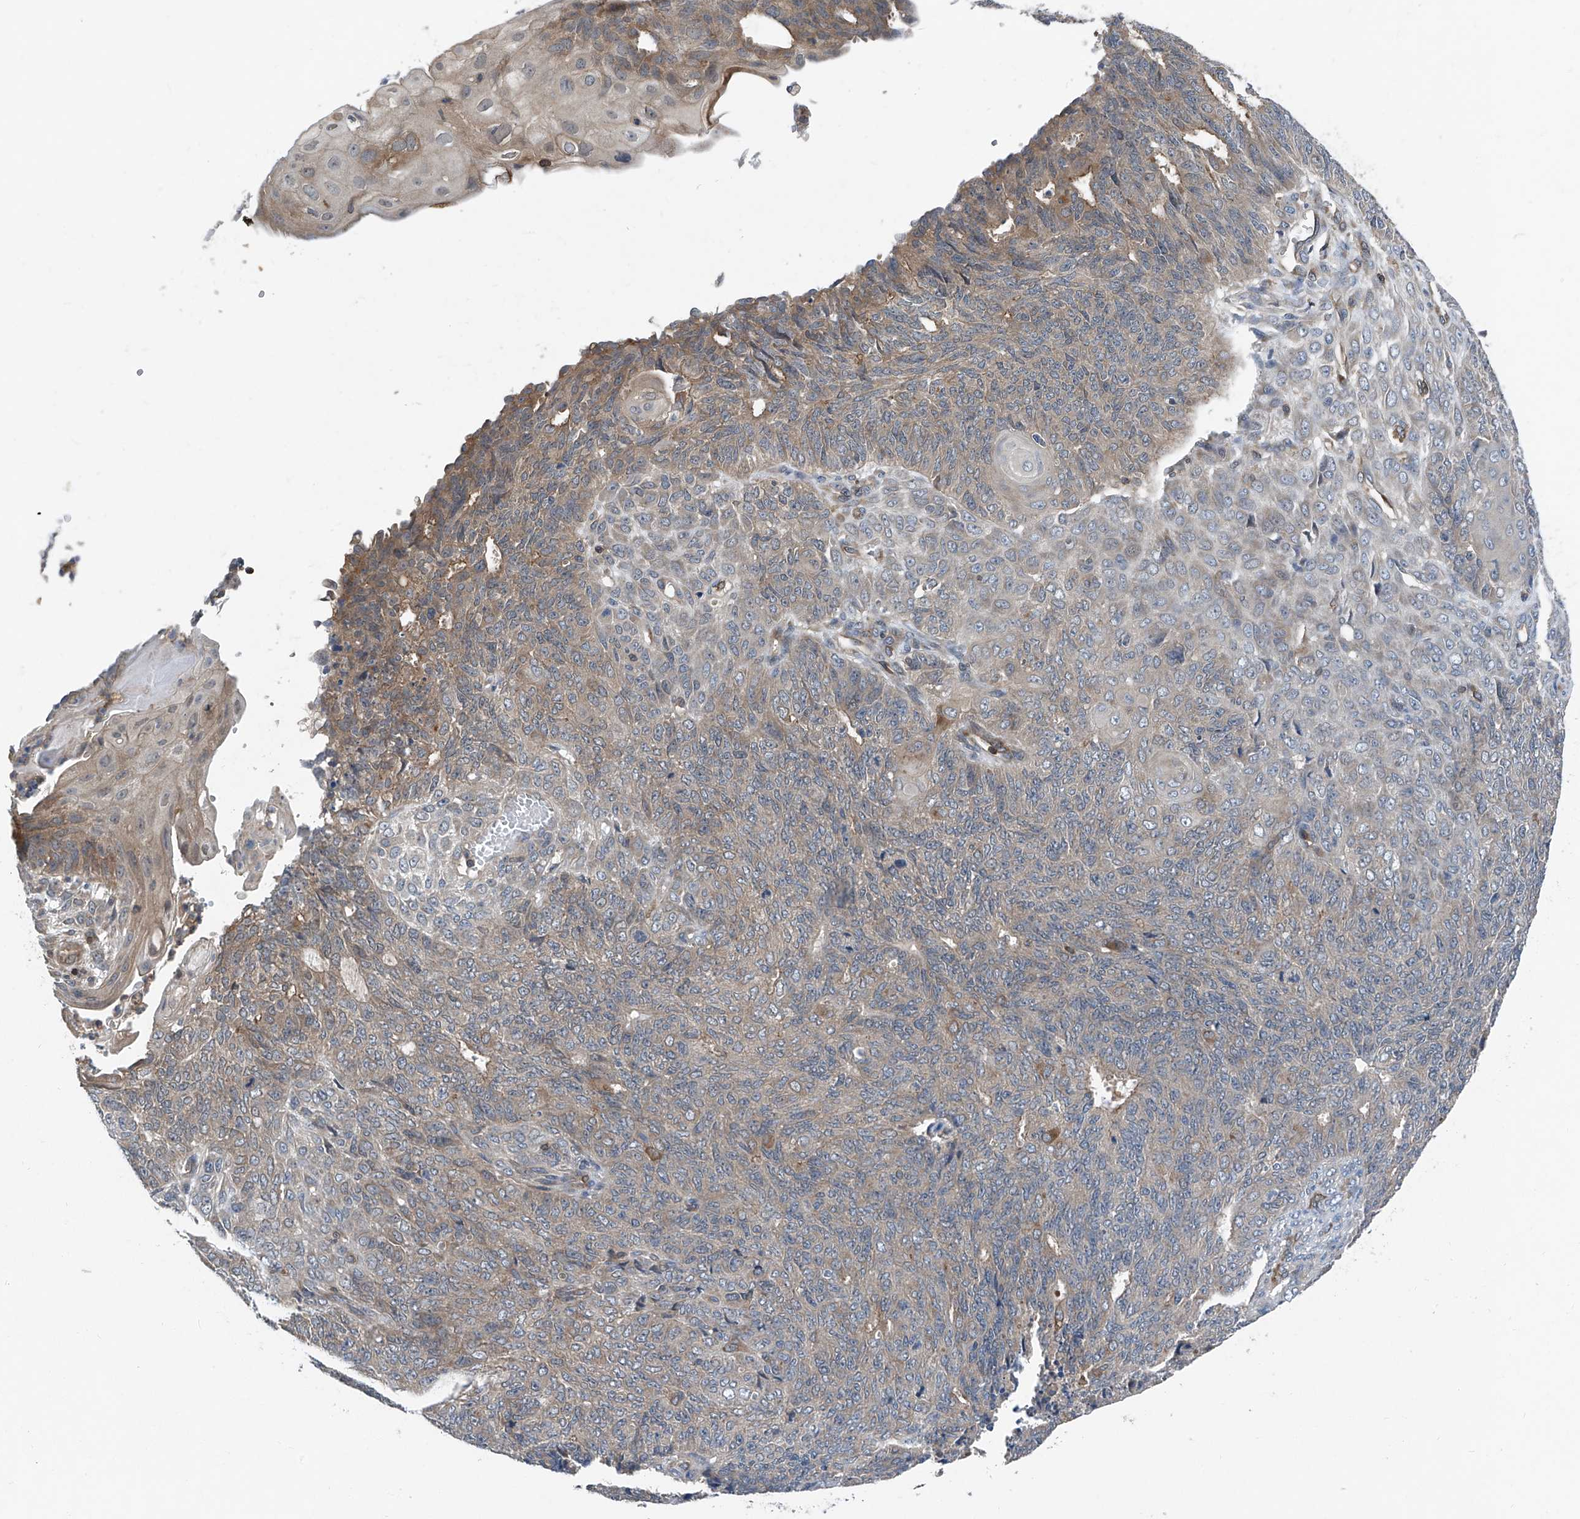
{"staining": {"intensity": "moderate", "quantity": "<25%", "location": "cytoplasmic/membranous"}, "tissue": "endometrial cancer", "cell_type": "Tumor cells", "image_type": "cancer", "snomed": [{"axis": "morphology", "description": "Adenocarcinoma, NOS"}, {"axis": "topography", "description": "Endometrium"}], "caption": "Endometrial cancer tissue reveals moderate cytoplasmic/membranous expression in approximately <25% of tumor cells", "gene": "TRIM38", "patient": {"sex": "female", "age": 32}}